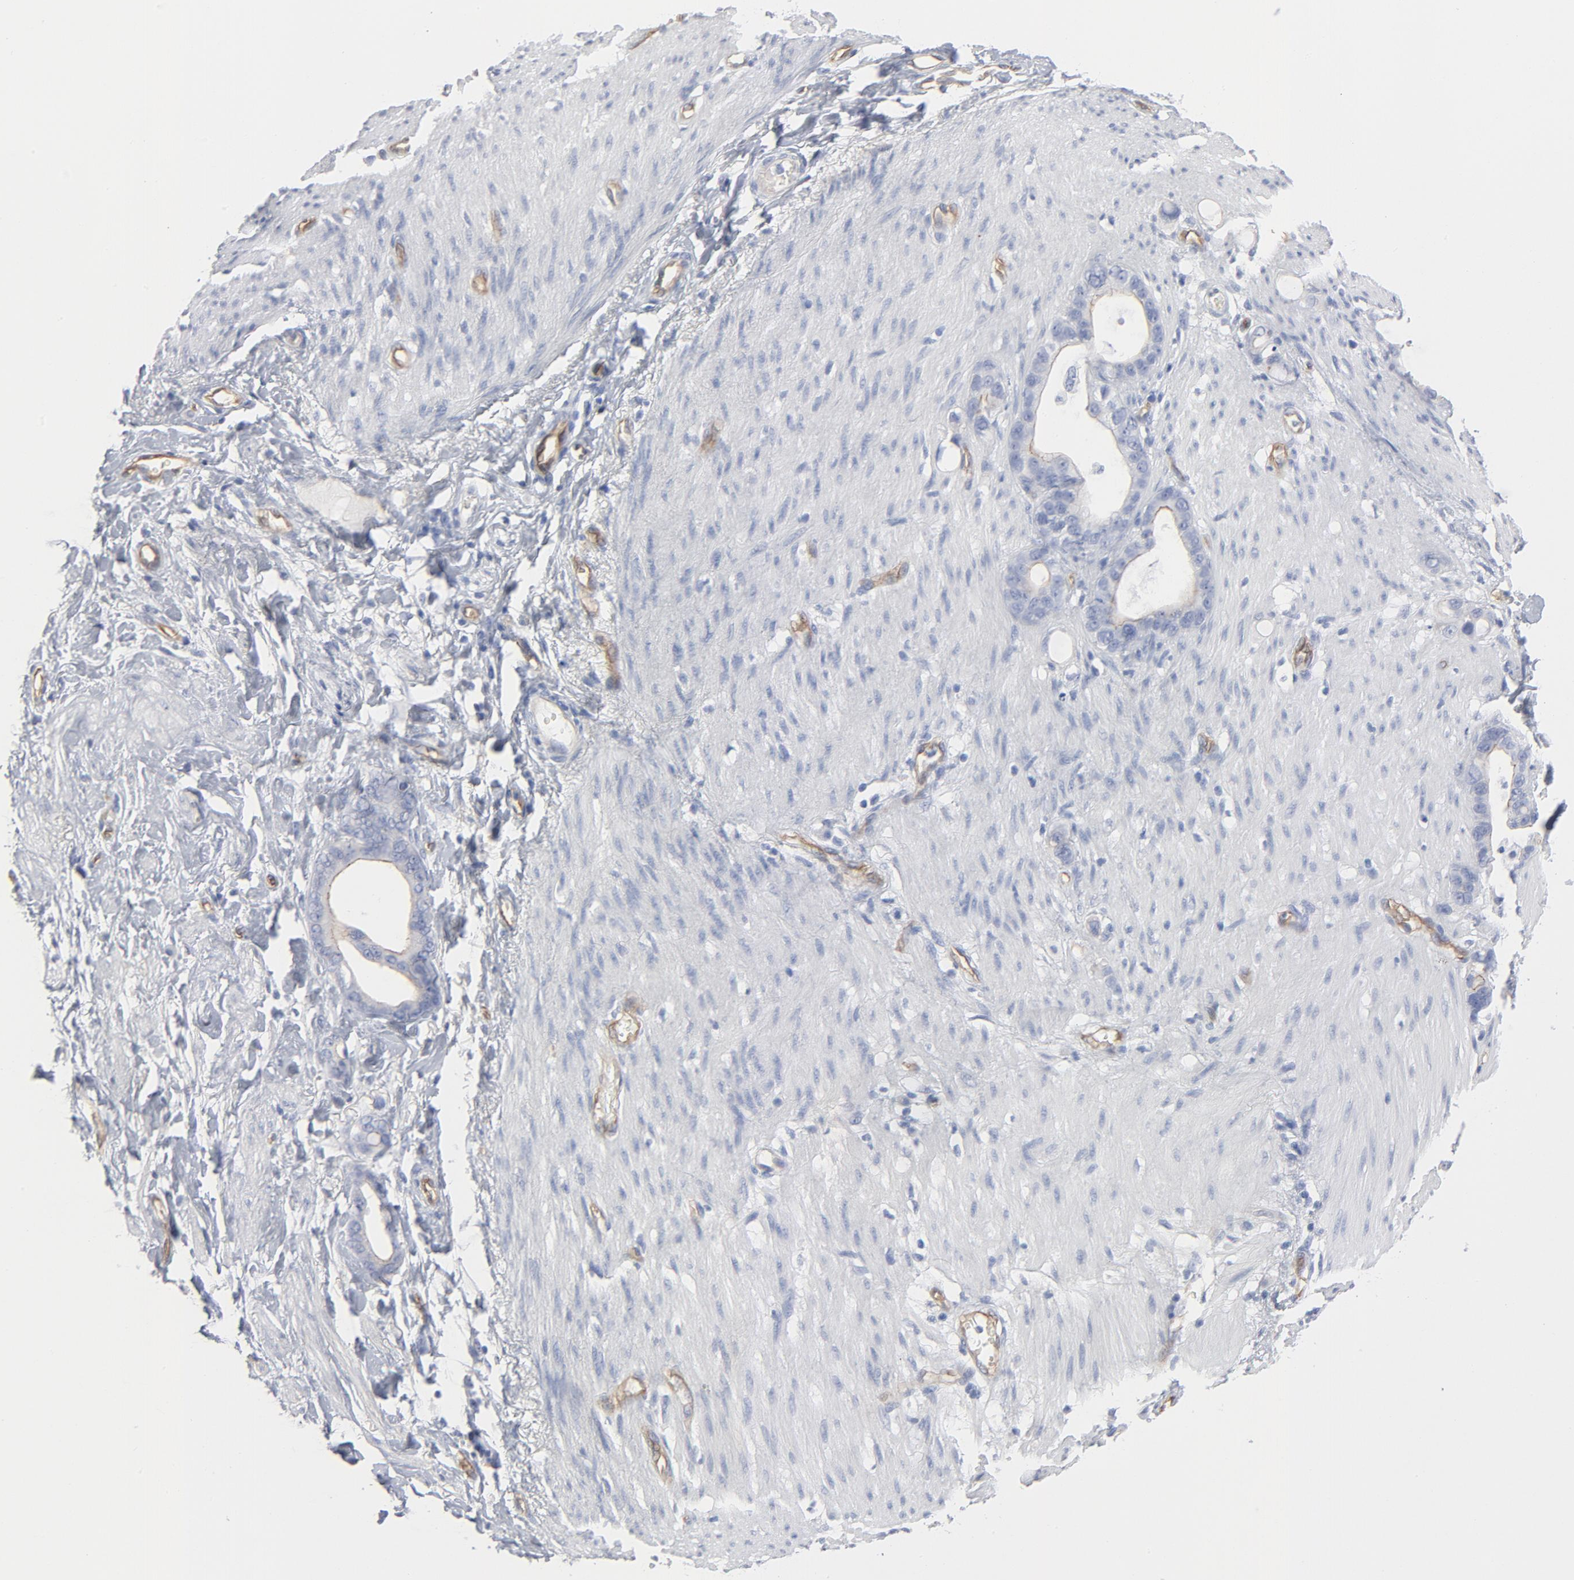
{"staining": {"intensity": "weak", "quantity": "25%-75%", "location": "cytoplasmic/membranous"}, "tissue": "stomach cancer", "cell_type": "Tumor cells", "image_type": "cancer", "snomed": [{"axis": "morphology", "description": "Adenocarcinoma, NOS"}, {"axis": "topography", "description": "Stomach"}], "caption": "Tumor cells show weak cytoplasmic/membranous positivity in about 25%-75% of cells in stomach cancer.", "gene": "SHANK3", "patient": {"sex": "female", "age": 75}}